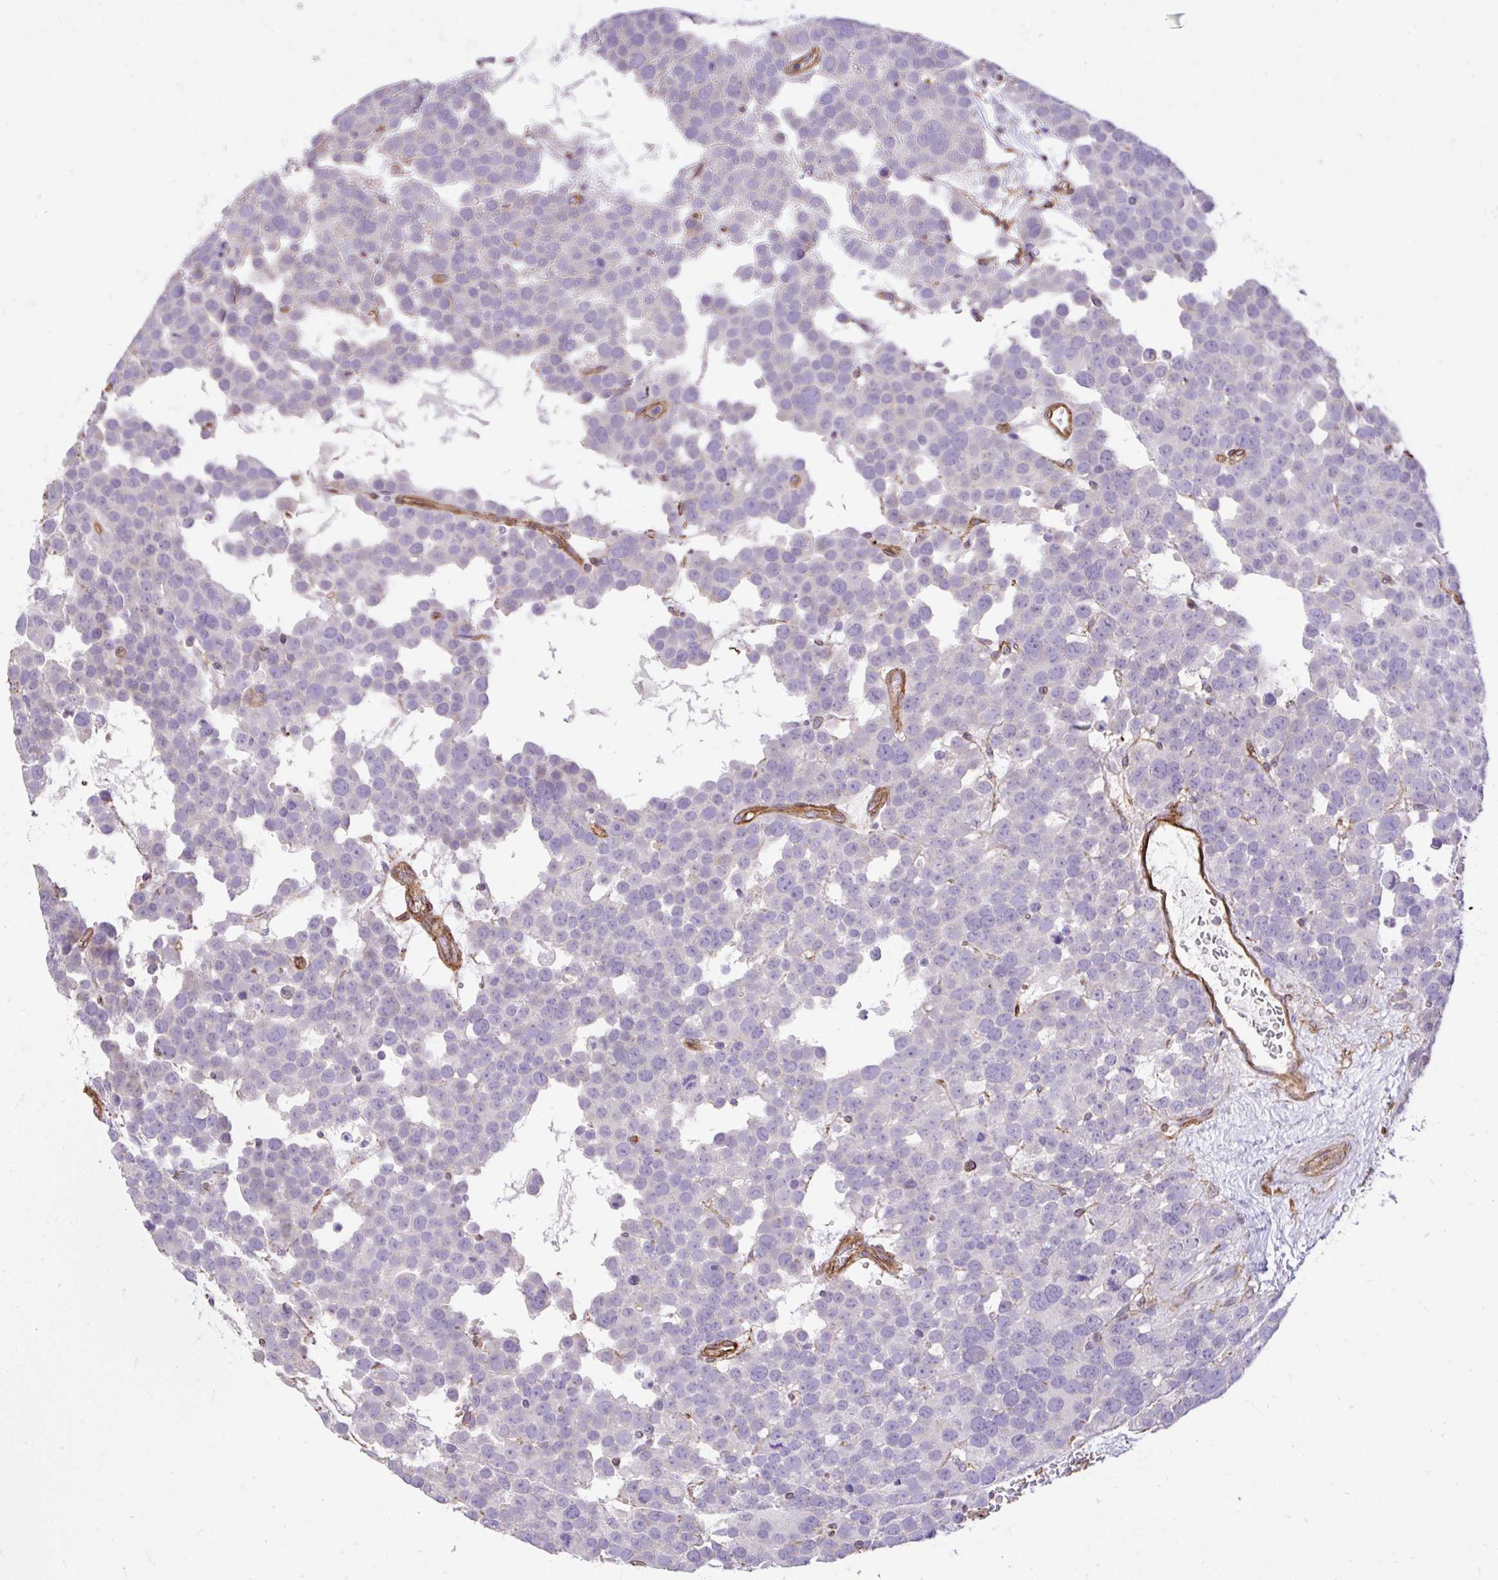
{"staining": {"intensity": "negative", "quantity": "none", "location": "none"}, "tissue": "testis cancer", "cell_type": "Tumor cells", "image_type": "cancer", "snomed": [{"axis": "morphology", "description": "Seminoma, NOS"}, {"axis": "topography", "description": "Testis"}], "caption": "Immunohistochemistry (IHC) histopathology image of human seminoma (testis) stained for a protein (brown), which exhibits no expression in tumor cells.", "gene": "PTPRK", "patient": {"sex": "male", "age": 71}}